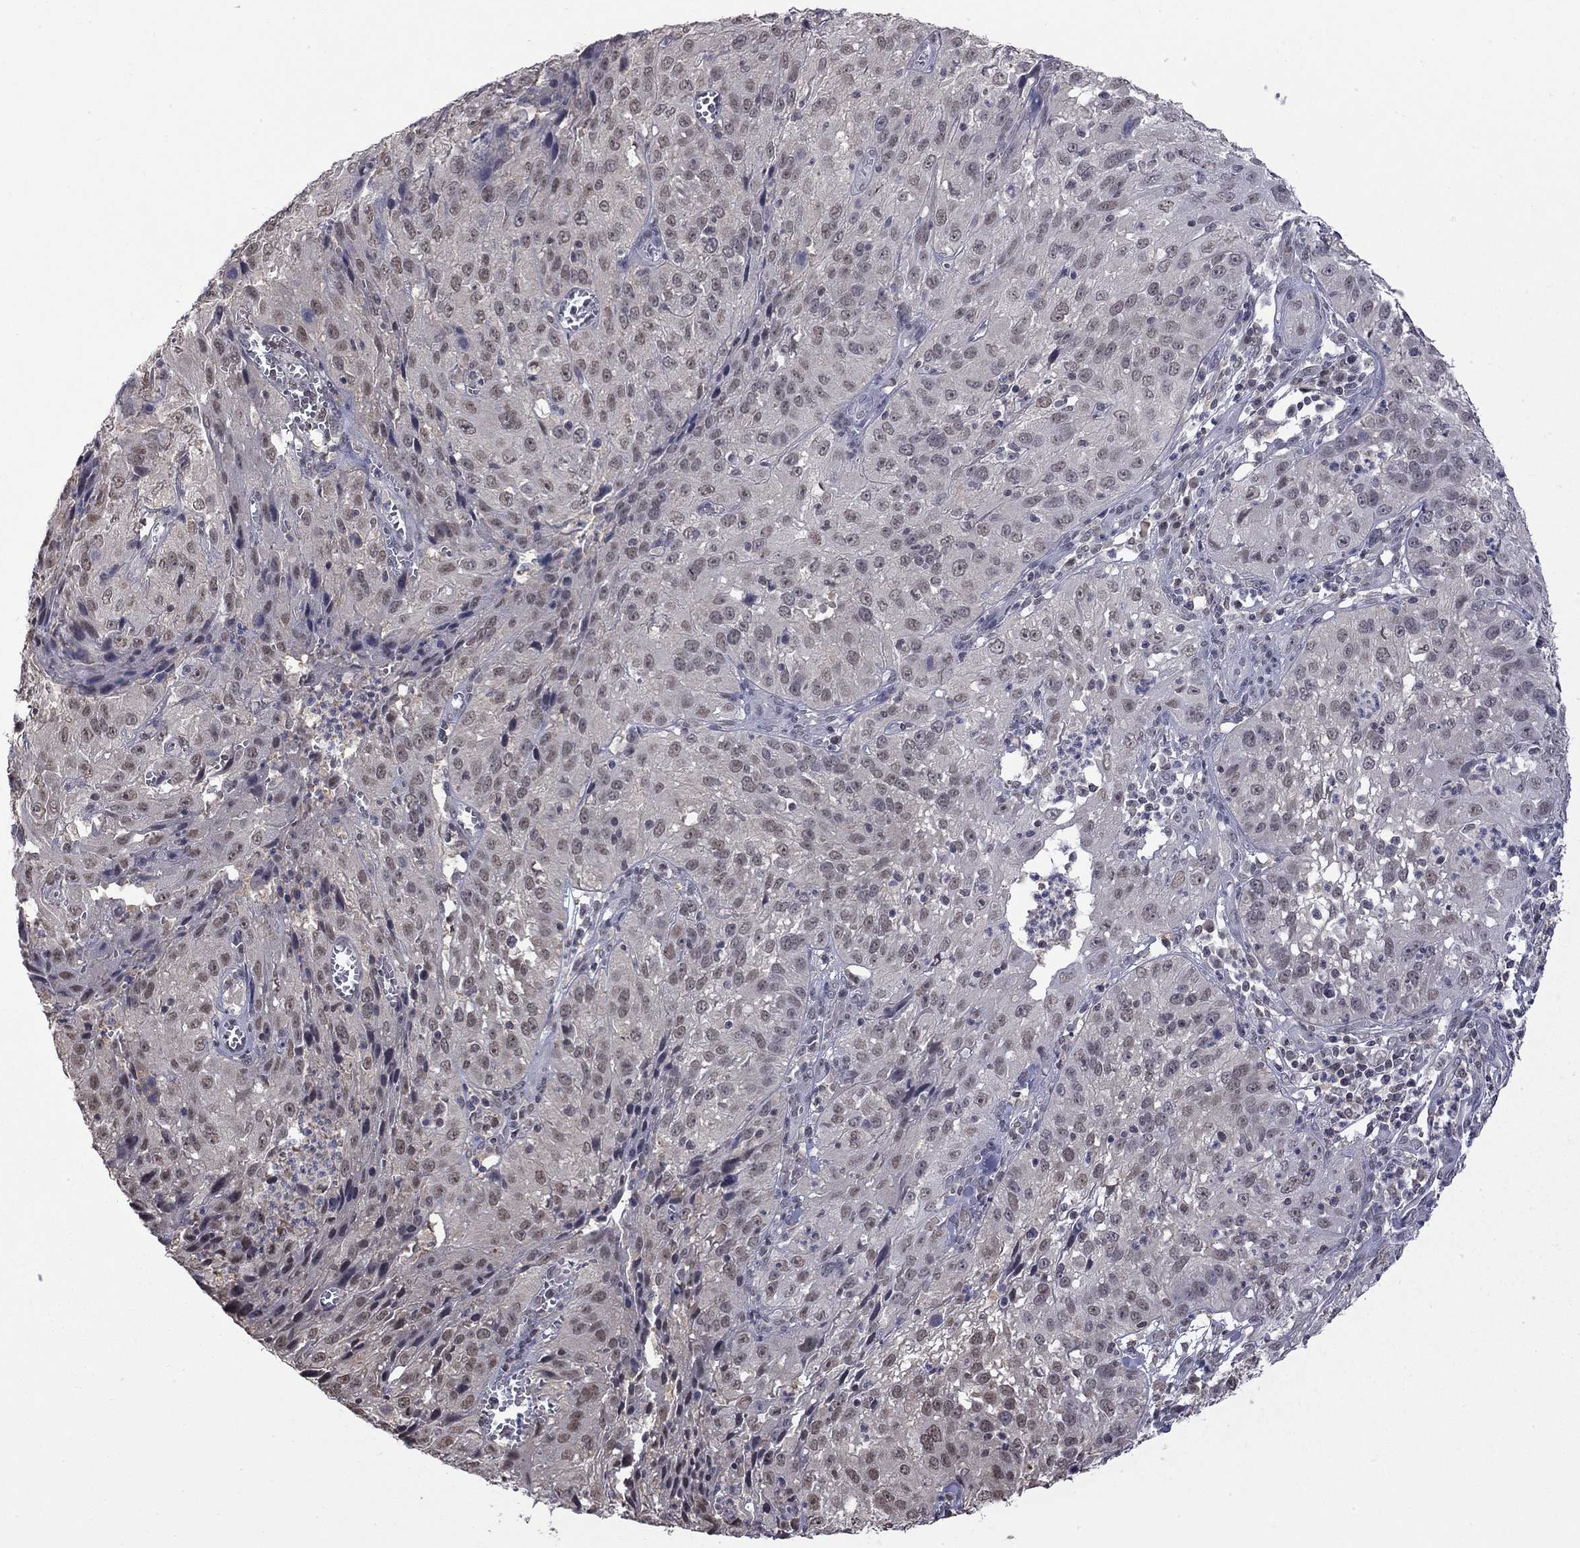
{"staining": {"intensity": "weak", "quantity": "<25%", "location": "nuclear"}, "tissue": "cervical cancer", "cell_type": "Tumor cells", "image_type": "cancer", "snomed": [{"axis": "morphology", "description": "Squamous cell carcinoma, NOS"}, {"axis": "topography", "description": "Cervix"}], "caption": "IHC photomicrograph of human squamous cell carcinoma (cervical) stained for a protein (brown), which reveals no expression in tumor cells.", "gene": "RFWD3", "patient": {"sex": "female", "age": 32}}